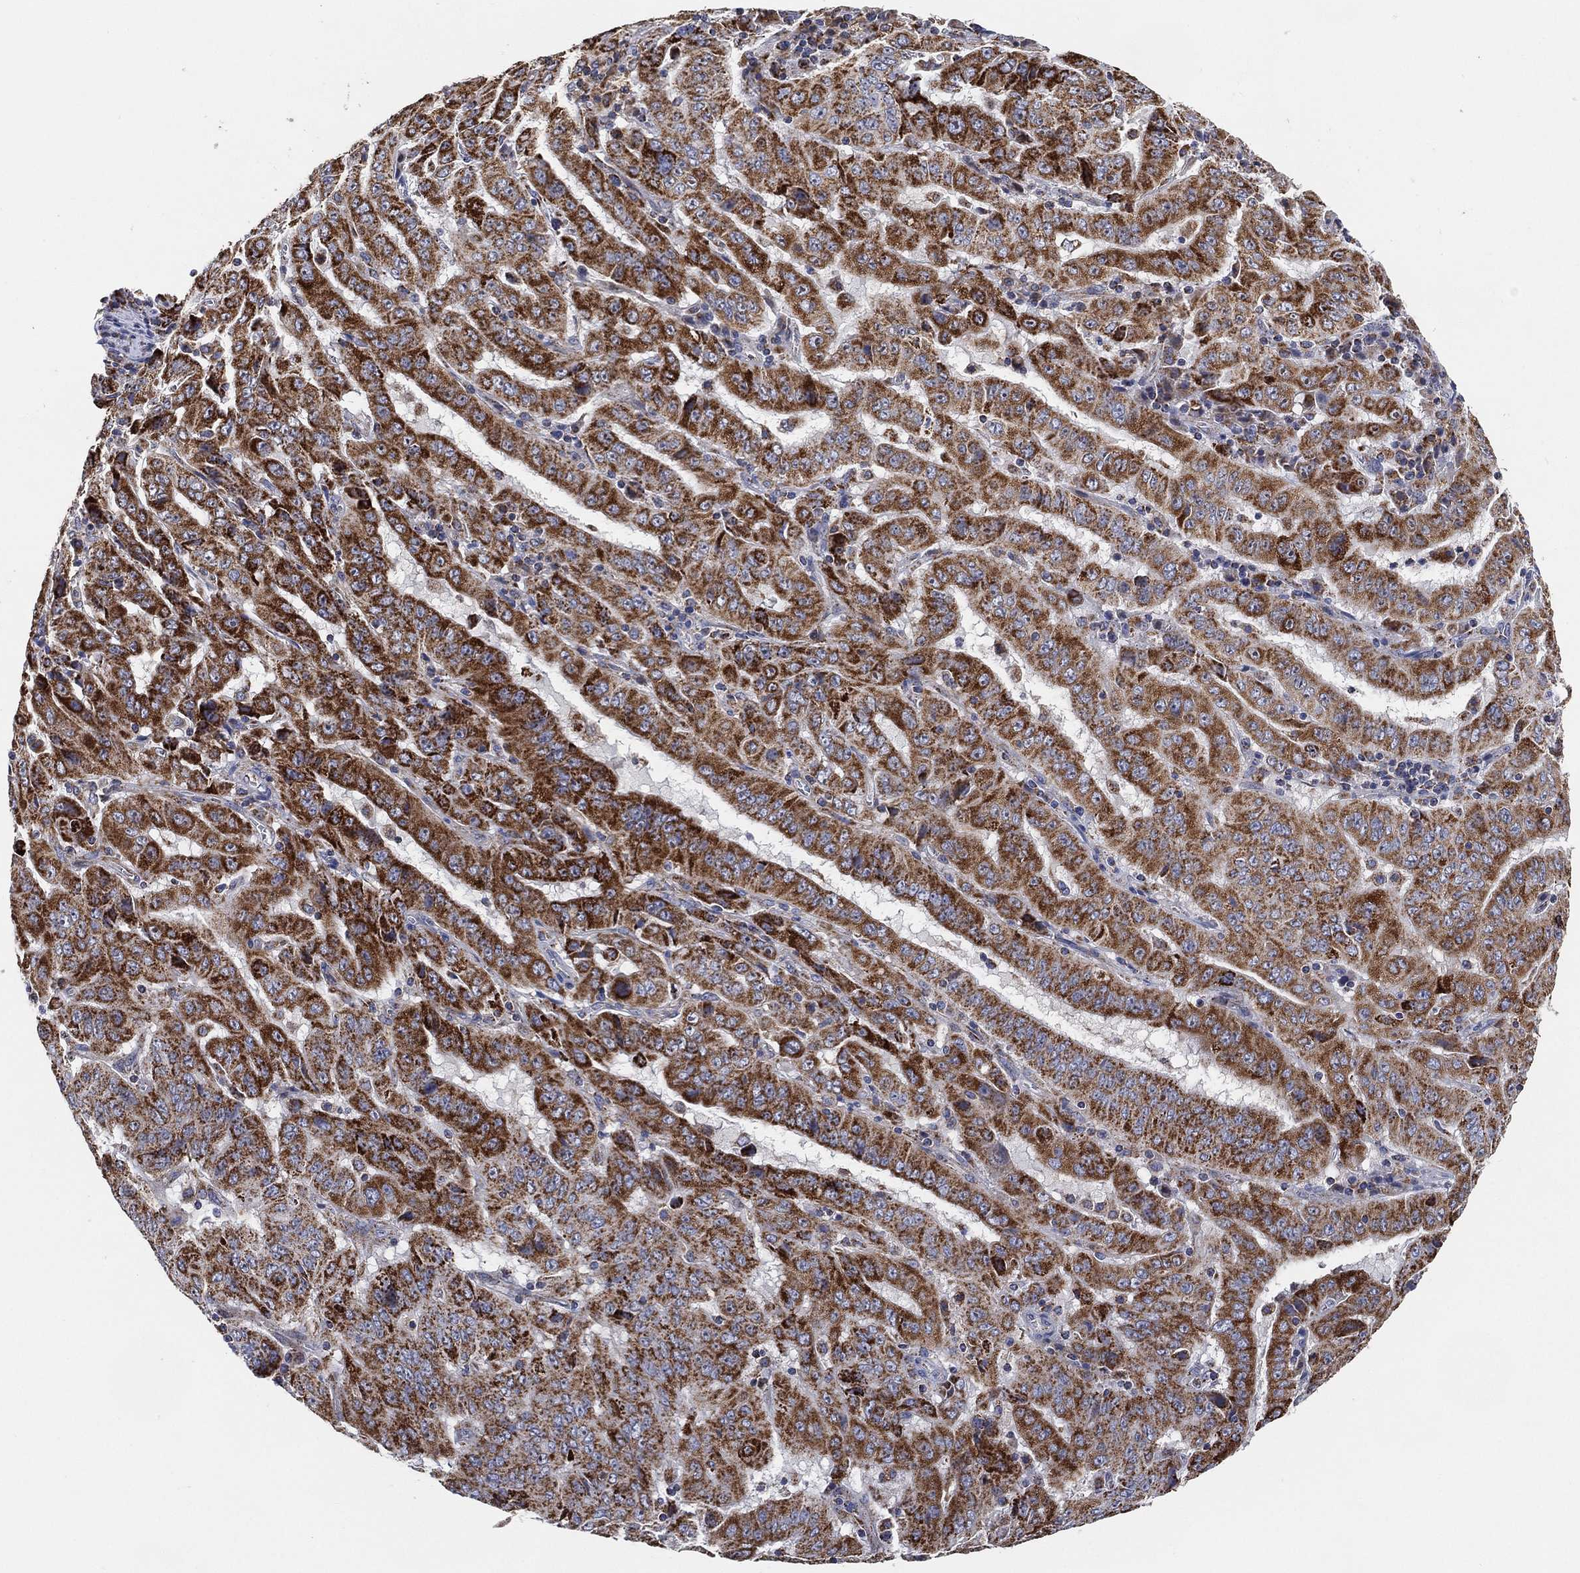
{"staining": {"intensity": "strong", "quantity": ">75%", "location": "cytoplasmic/membranous"}, "tissue": "pancreatic cancer", "cell_type": "Tumor cells", "image_type": "cancer", "snomed": [{"axis": "morphology", "description": "Adenocarcinoma, NOS"}, {"axis": "topography", "description": "Pancreas"}], "caption": "Immunohistochemical staining of human pancreatic cancer displays strong cytoplasmic/membranous protein expression in approximately >75% of tumor cells.", "gene": "GCAT", "patient": {"sex": "male", "age": 63}}